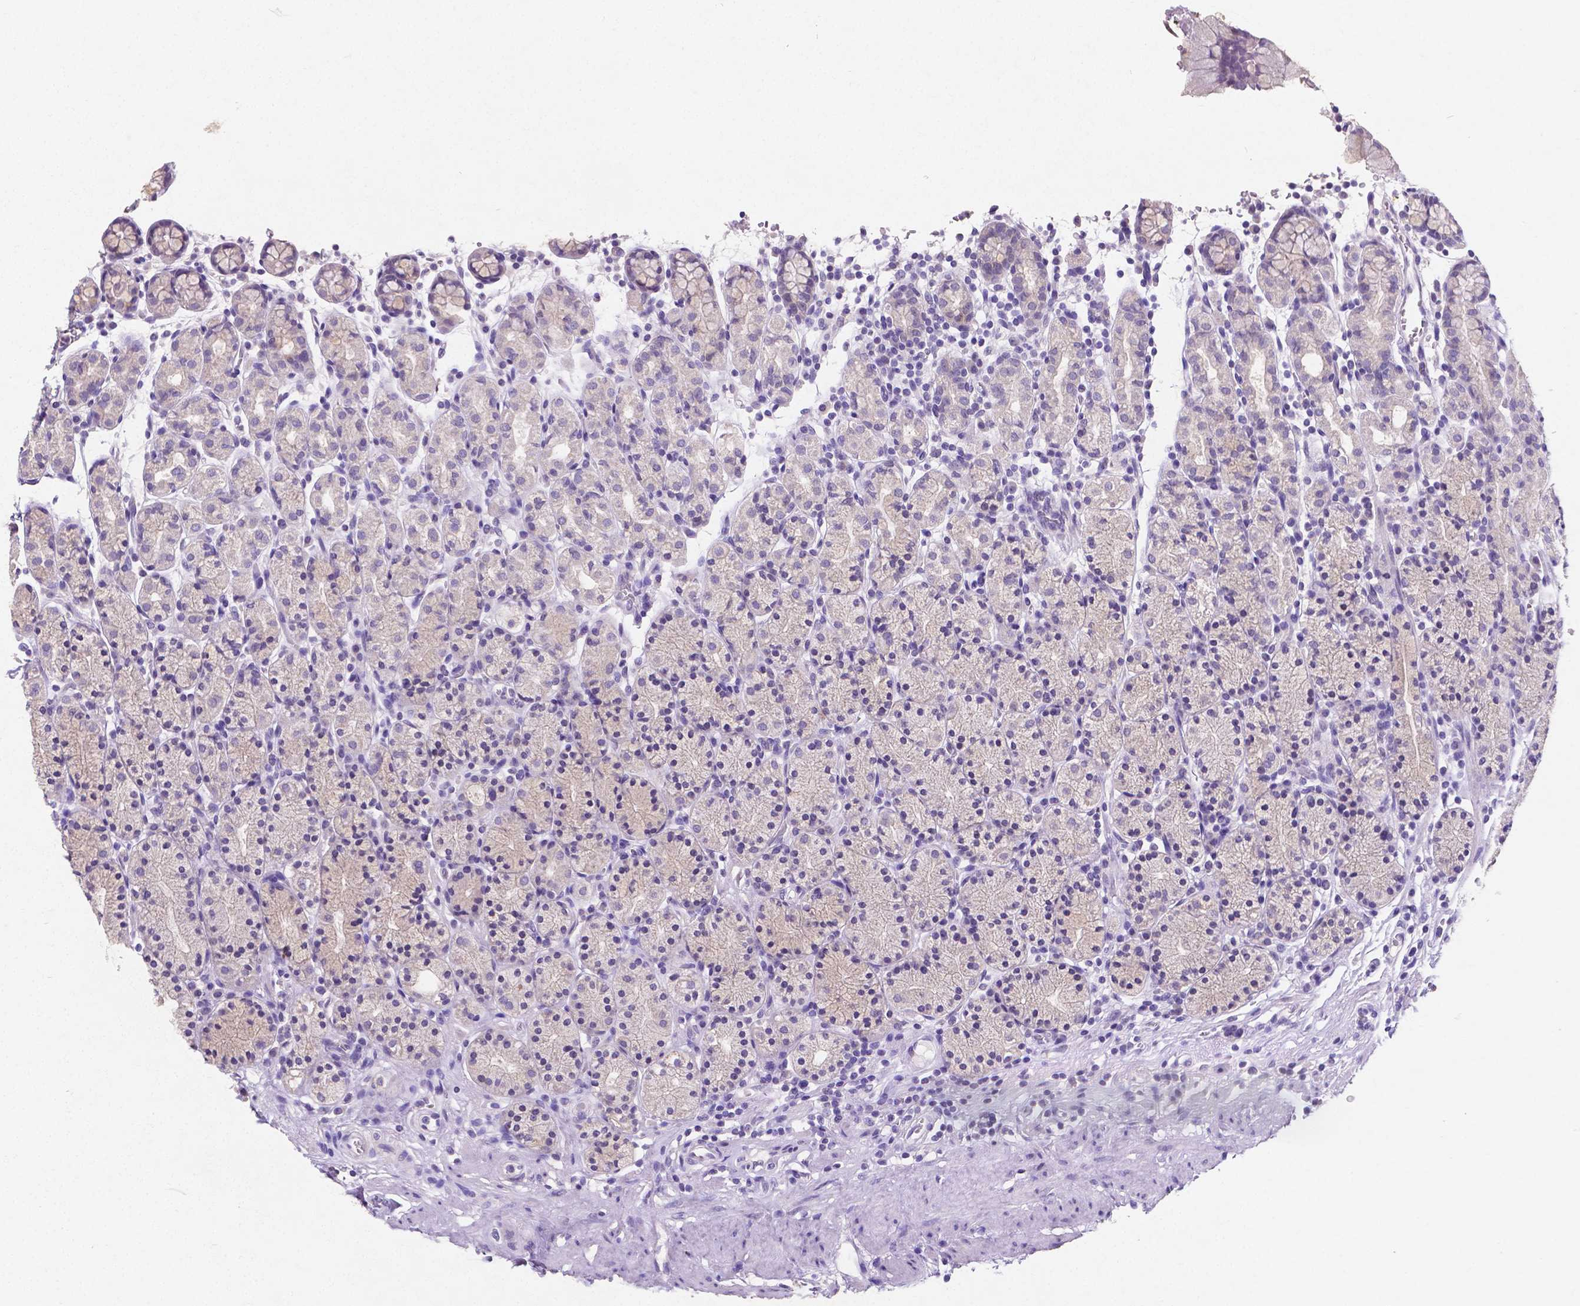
{"staining": {"intensity": "negative", "quantity": "none", "location": "none"}, "tissue": "stomach", "cell_type": "Glandular cells", "image_type": "normal", "snomed": [{"axis": "morphology", "description": "Normal tissue, NOS"}, {"axis": "topography", "description": "Stomach, upper"}, {"axis": "topography", "description": "Stomach"}], "caption": "A high-resolution histopathology image shows immunohistochemistry (IHC) staining of benign stomach, which displays no significant positivity in glandular cells. Nuclei are stained in blue.", "gene": "SATB2", "patient": {"sex": "male", "age": 62}}